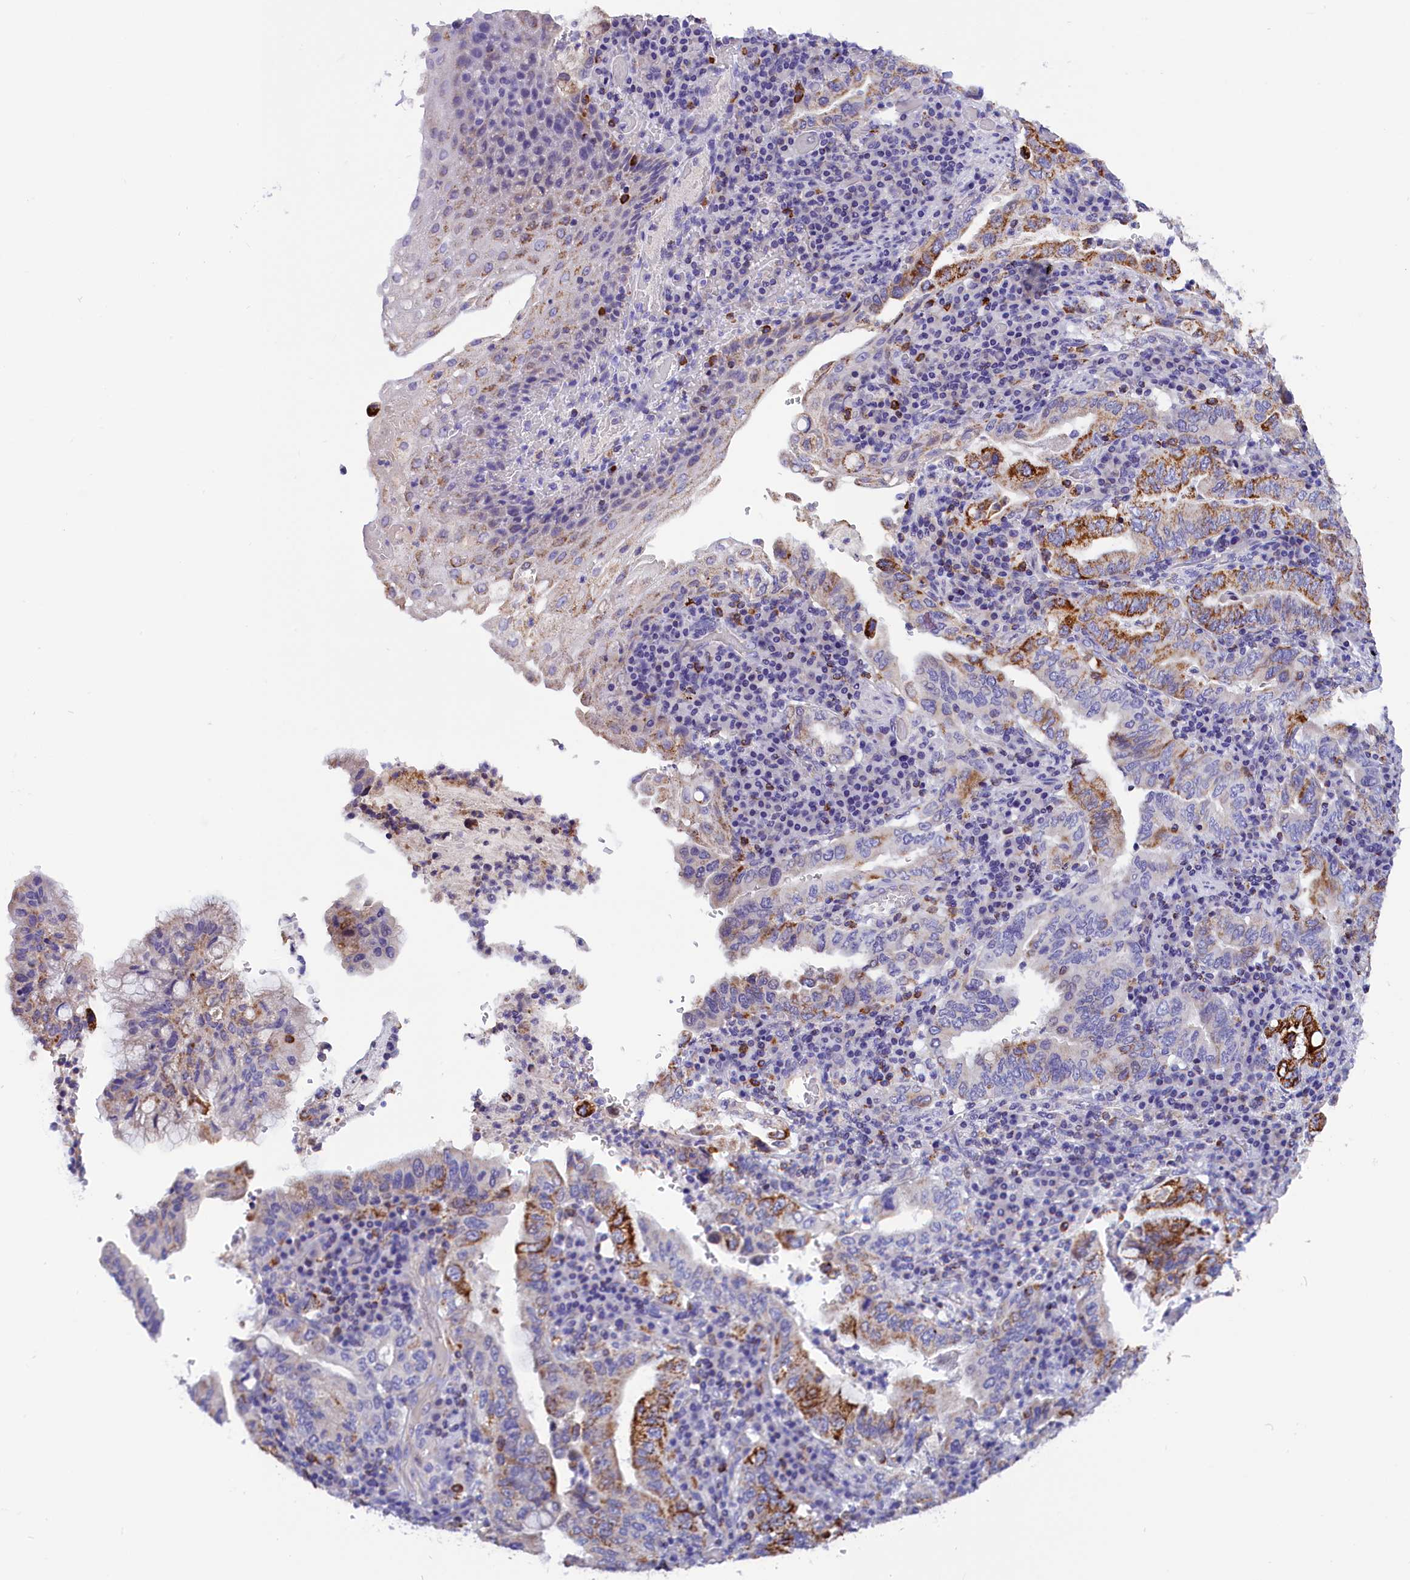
{"staining": {"intensity": "moderate", "quantity": "<25%", "location": "cytoplasmic/membranous"}, "tissue": "stomach cancer", "cell_type": "Tumor cells", "image_type": "cancer", "snomed": [{"axis": "morphology", "description": "Normal tissue, NOS"}, {"axis": "morphology", "description": "Adenocarcinoma, NOS"}, {"axis": "topography", "description": "Esophagus"}, {"axis": "topography", "description": "Stomach, upper"}, {"axis": "topography", "description": "Peripheral nerve tissue"}], "caption": "Immunohistochemistry image of human stomach adenocarcinoma stained for a protein (brown), which shows low levels of moderate cytoplasmic/membranous positivity in about <25% of tumor cells.", "gene": "ABAT", "patient": {"sex": "male", "age": 62}}